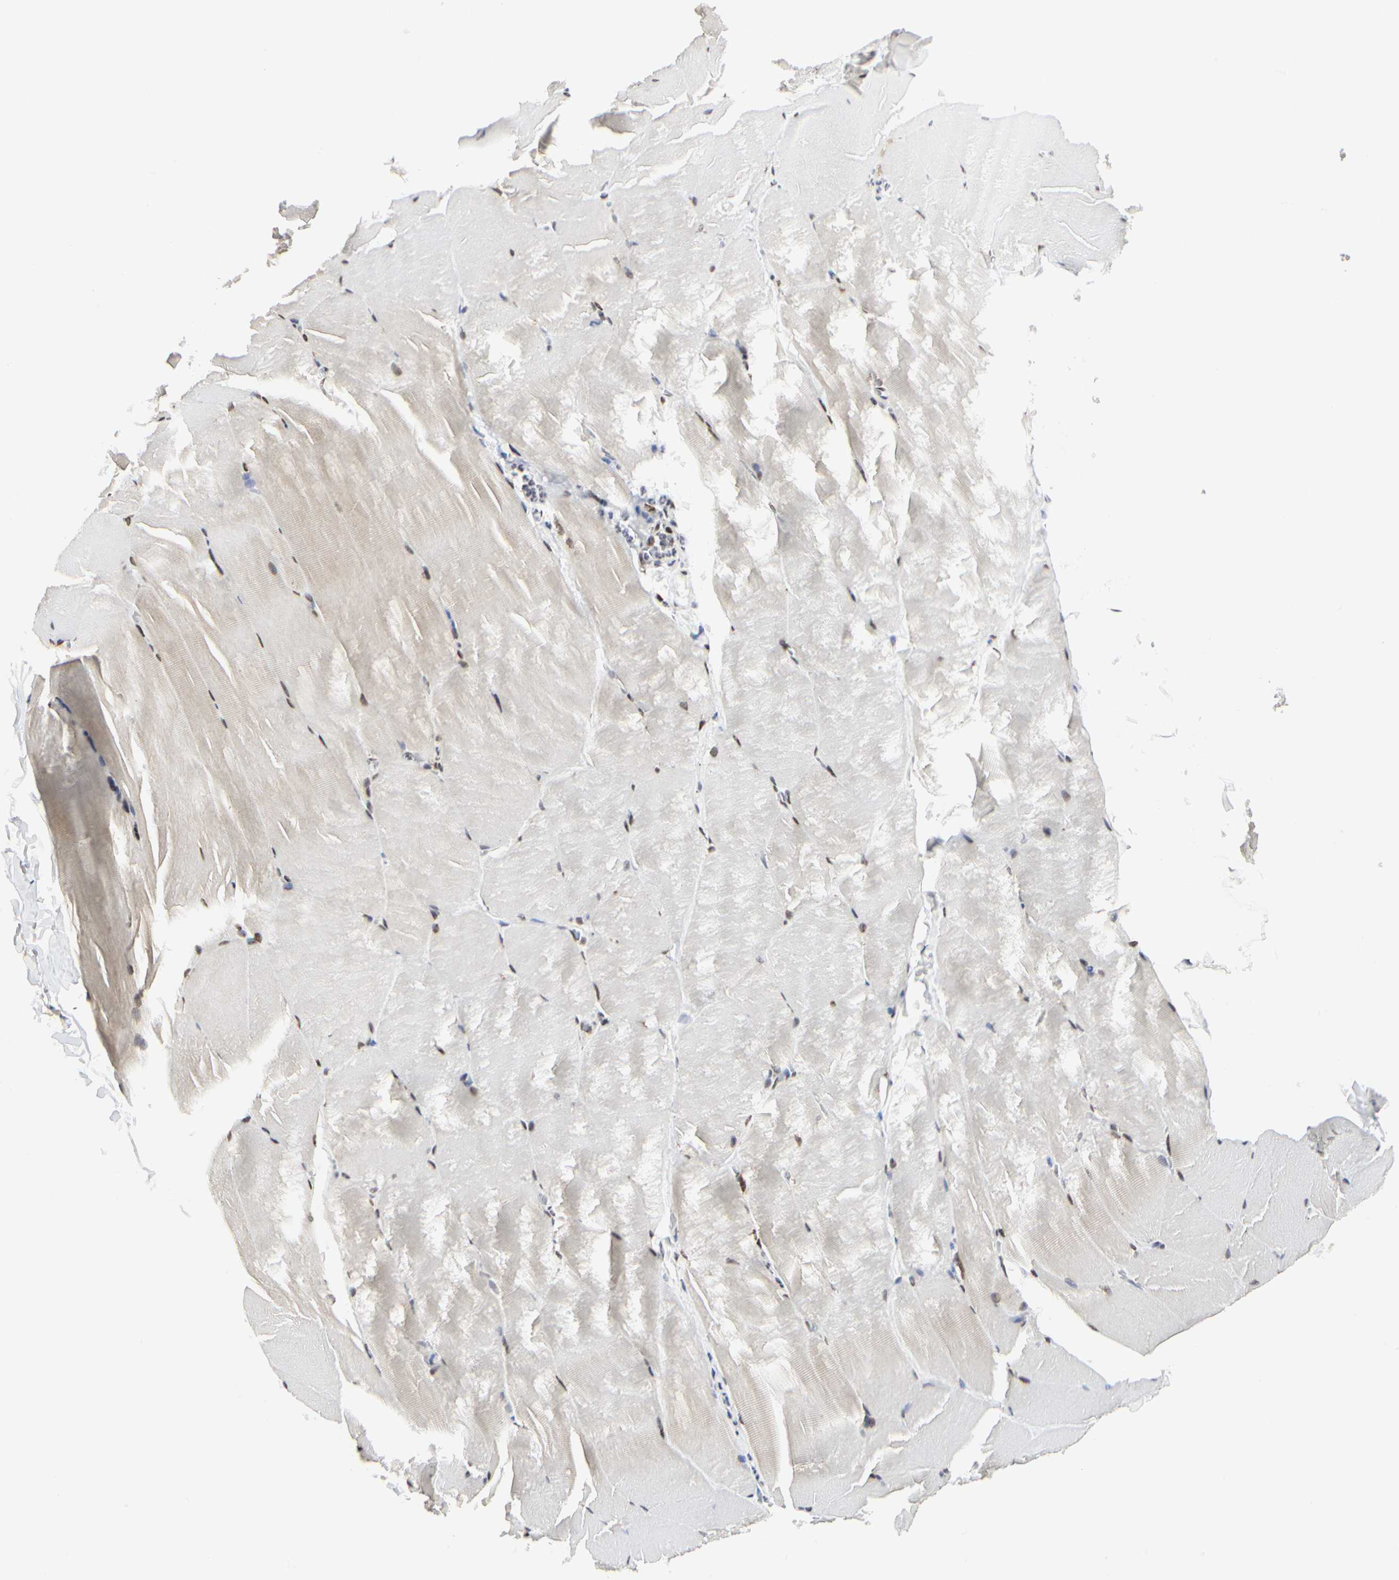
{"staining": {"intensity": "moderate", "quantity": "<25%", "location": "nuclear"}, "tissue": "skeletal muscle", "cell_type": "Myocytes", "image_type": "normal", "snomed": [{"axis": "morphology", "description": "Normal tissue, NOS"}, {"axis": "topography", "description": "Skeletal muscle"}], "caption": "This photomicrograph displays IHC staining of normal human skeletal muscle, with low moderate nuclear positivity in about <25% of myocytes.", "gene": "PRMT3", "patient": {"sex": "male", "age": 71}}